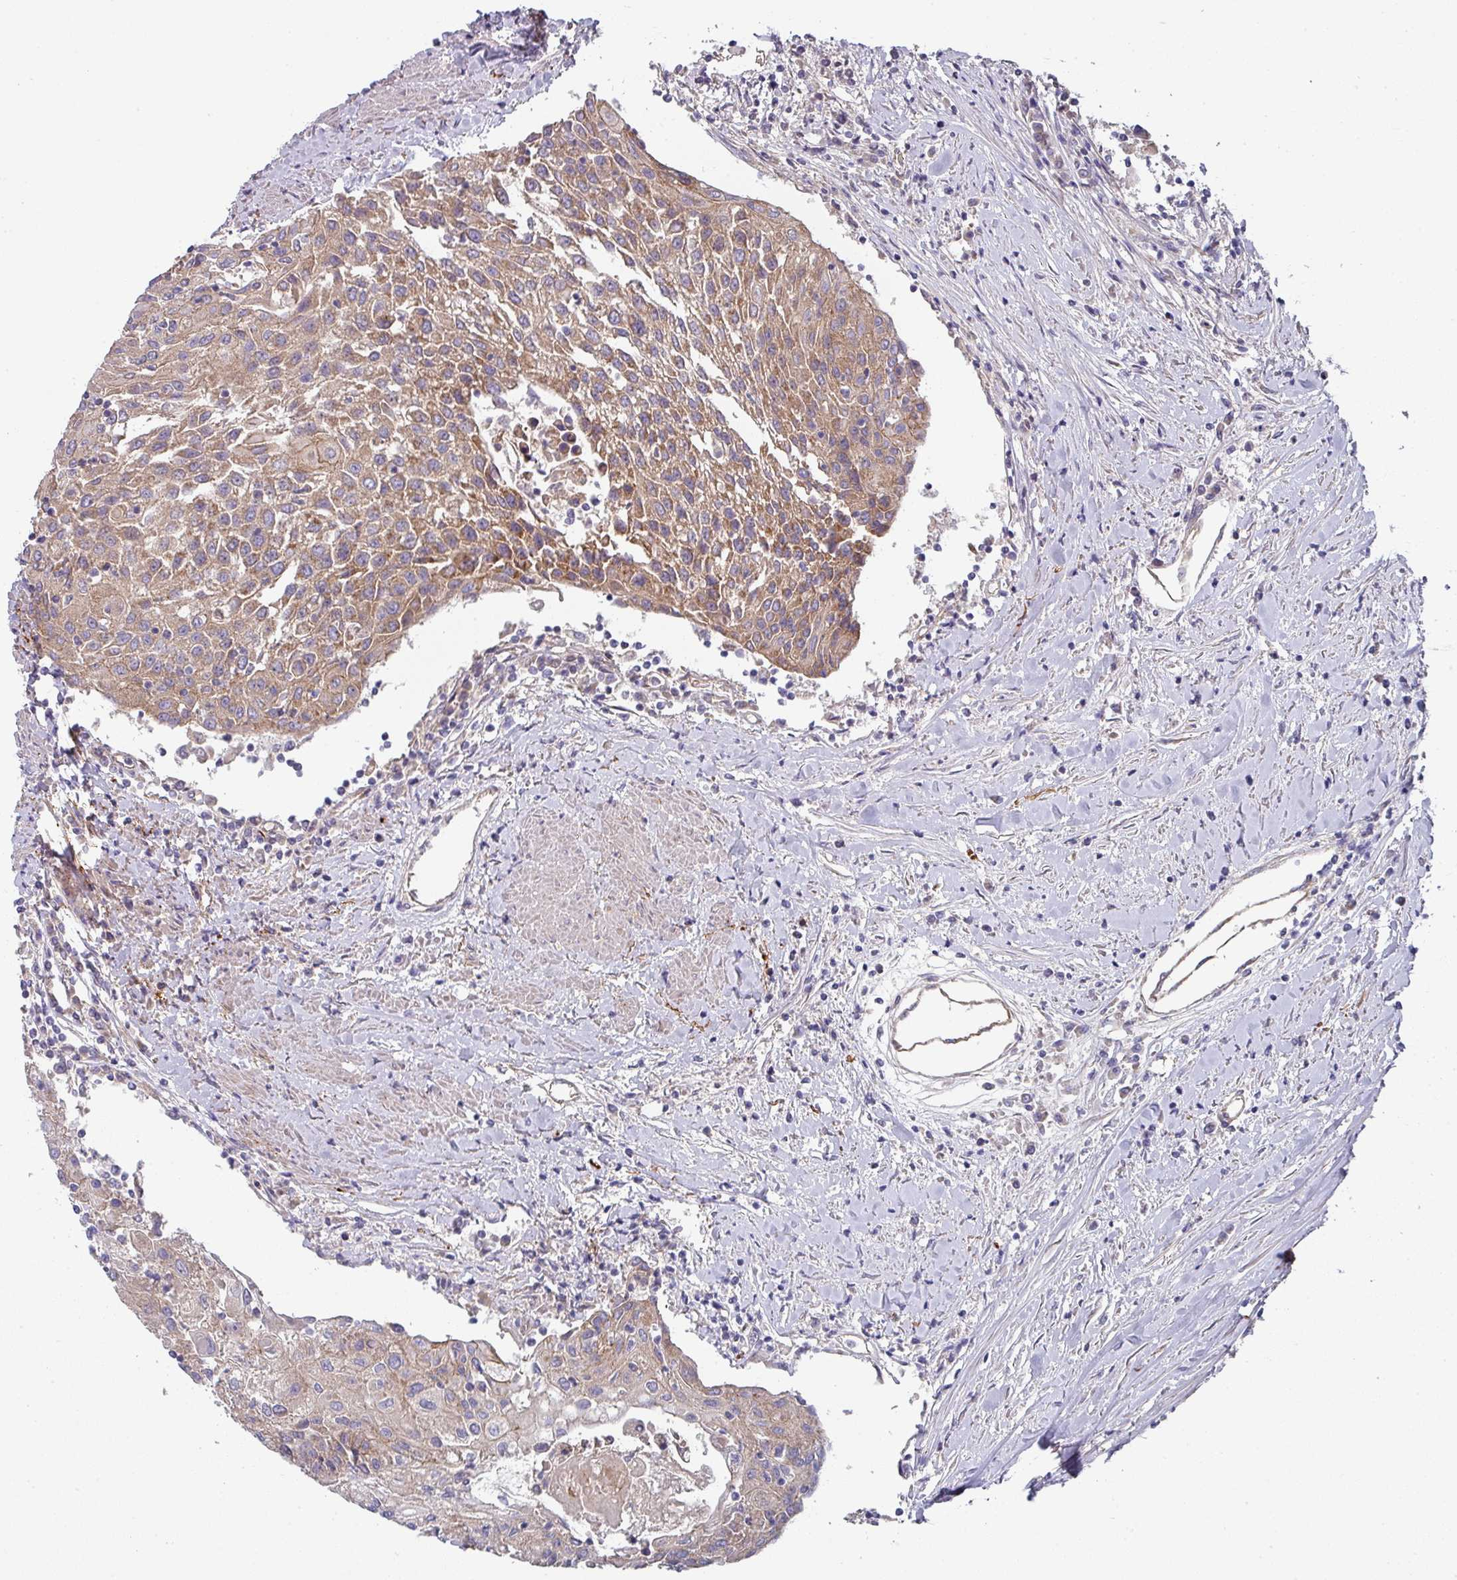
{"staining": {"intensity": "moderate", "quantity": "25%-75%", "location": "cytoplasmic/membranous"}, "tissue": "urothelial cancer", "cell_type": "Tumor cells", "image_type": "cancer", "snomed": [{"axis": "morphology", "description": "Urothelial carcinoma, High grade"}, {"axis": "topography", "description": "Urinary bladder"}], "caption": "IHC staining of urothelial carcinoma (high-grade), which reveals medium levels of moderate cytoplasmic/membranous positivity in about 25%-75% of tumor cells indicating moderate cytoplasmic/membranous protein expression. The staining was performed using DAB (3,3'-diaminobenzidine) (brown) for protein detection and nuclei were counterstained in hematoxylin (blue).", "gene": "DCAF12L2", "patient": {"sex": "female", "age": 85}}